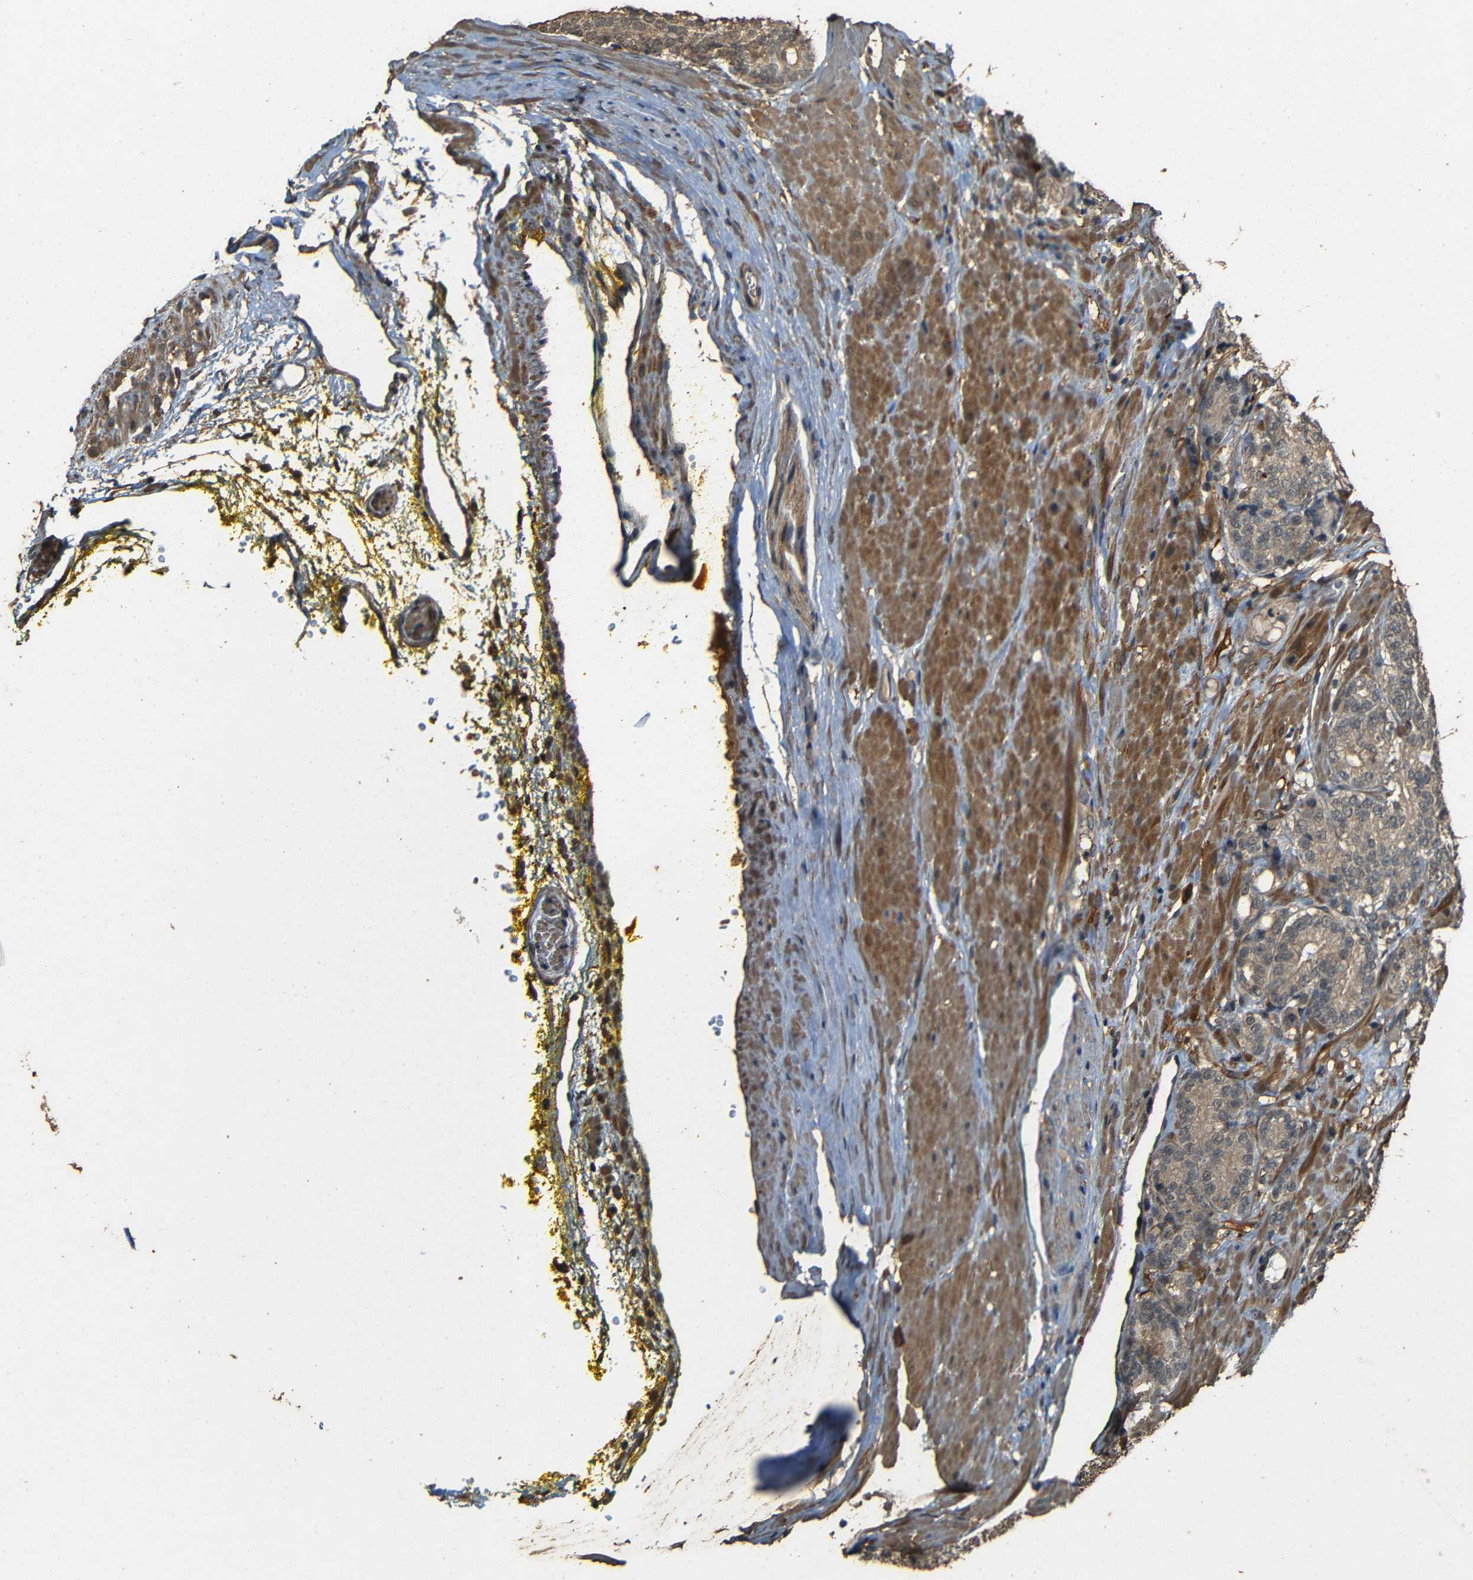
{"staining": {"intensity": "weak", "quantity": ">75%", "location": "cytoplasmic/membranous"}, "tissue": "prostate cancer", "cell_type": "Tumor cells", "image_type": "cancer", "snomed": [{"axis": "morphology", "description": "Adenocarcinoma, High grade"}, {"axis": "topography", "description": "Prostate"}], "caption": "Immunohistochemical staining of prostate cancer (high-grade adenocarcinoma) displays weak cytoplasmic/membranous protein staining in about >75% of tumor cells. (brown staining indicates protein expression, while blue staining denotes nuclei).", "gene": "PDE5A", "patient": {"sex": "male", "age": 61}}